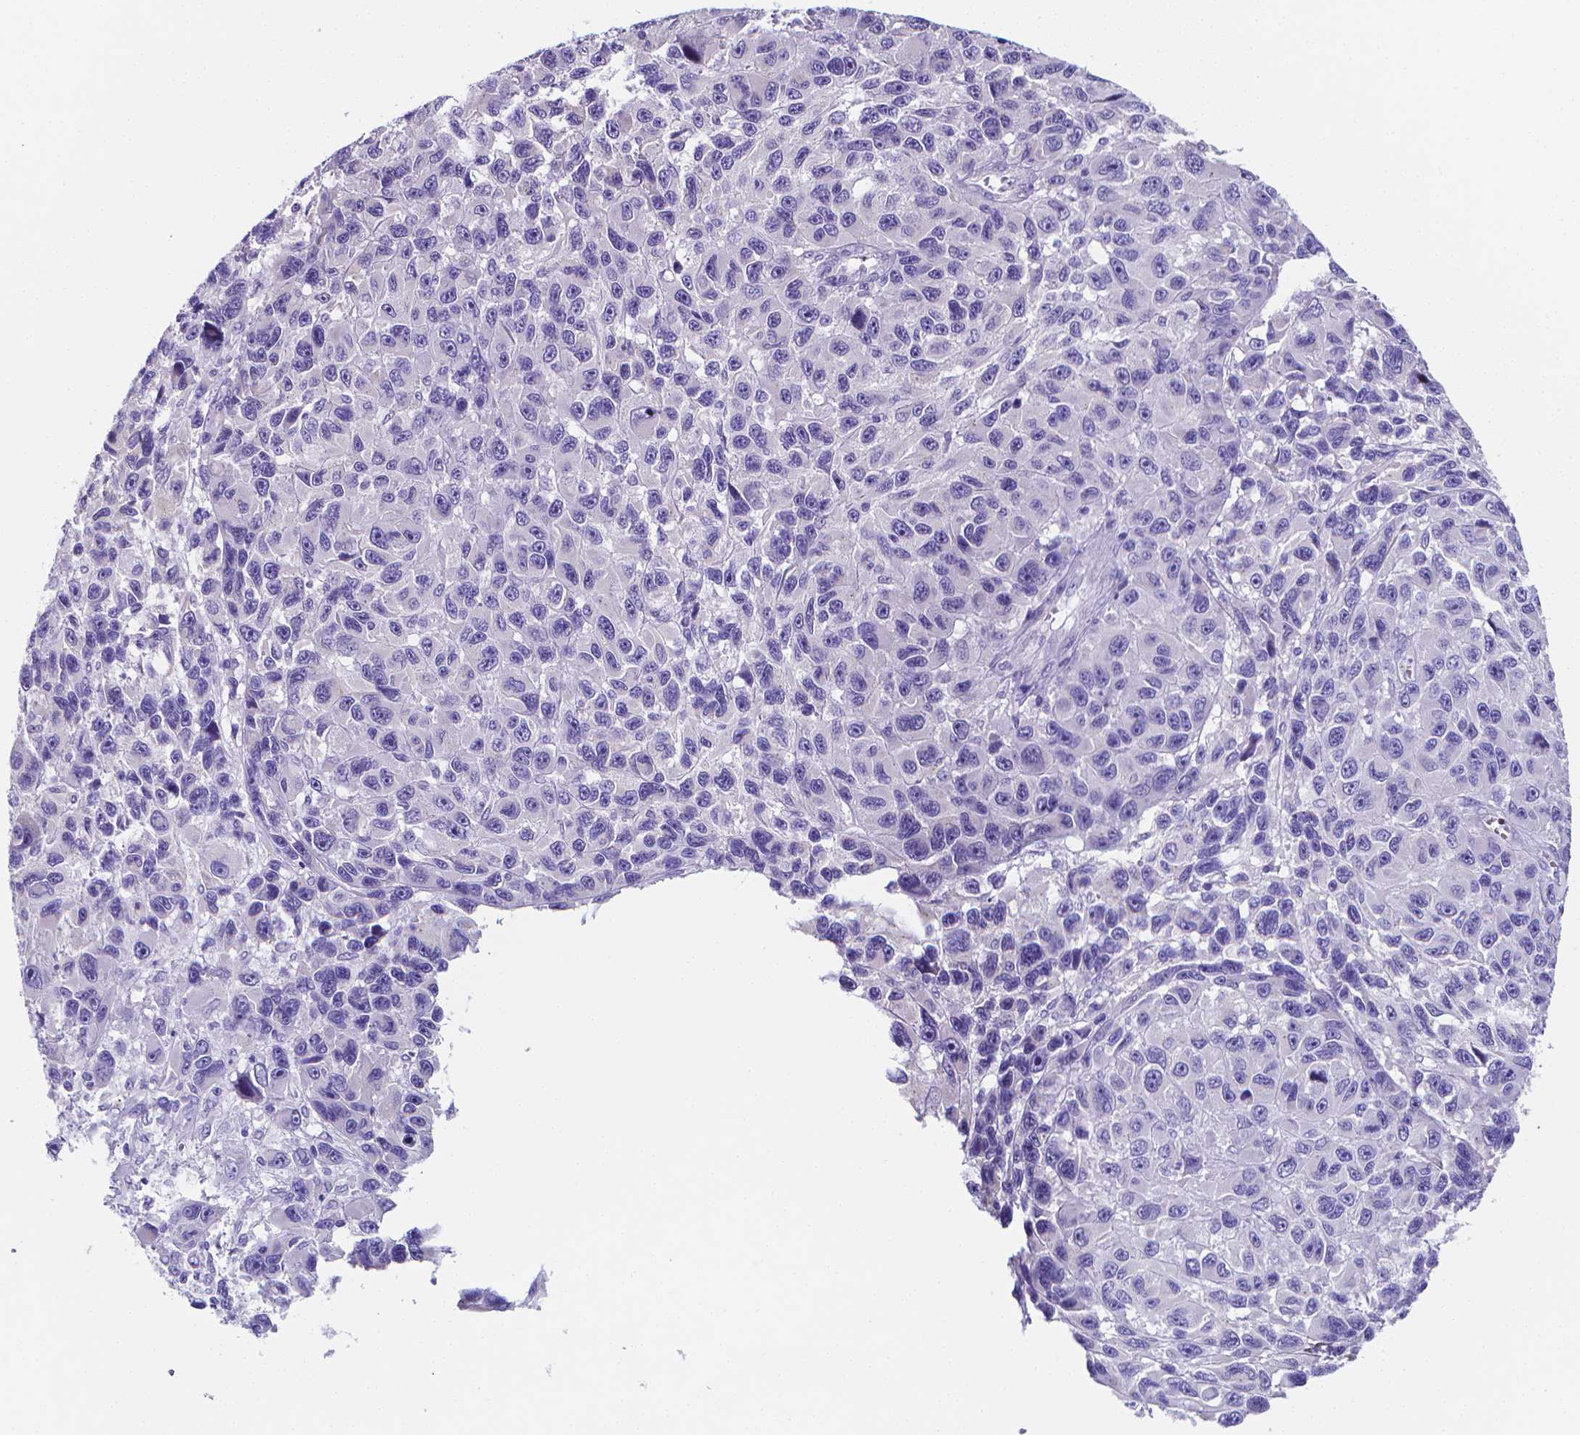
{"staining": {"intensity": "negative", "quantity": "none", "location": "none"}, "tissue": "melanoma", "cell_type": "Tumor cells", "image_type": "cancer", "snomed": [{"axis": "morphology", "description": "Malignant melanoma, NOS"}, {"axis": "topography", "description": "Skin"}], "caption": "There is no significant expression in tumor cells of melanoma. (DAB (3,3'-diaminobenzidine) IHC with hematoxylin counter stain).", "gene": "LRRC73", "patient": {"sex": "male", "age": 53}}